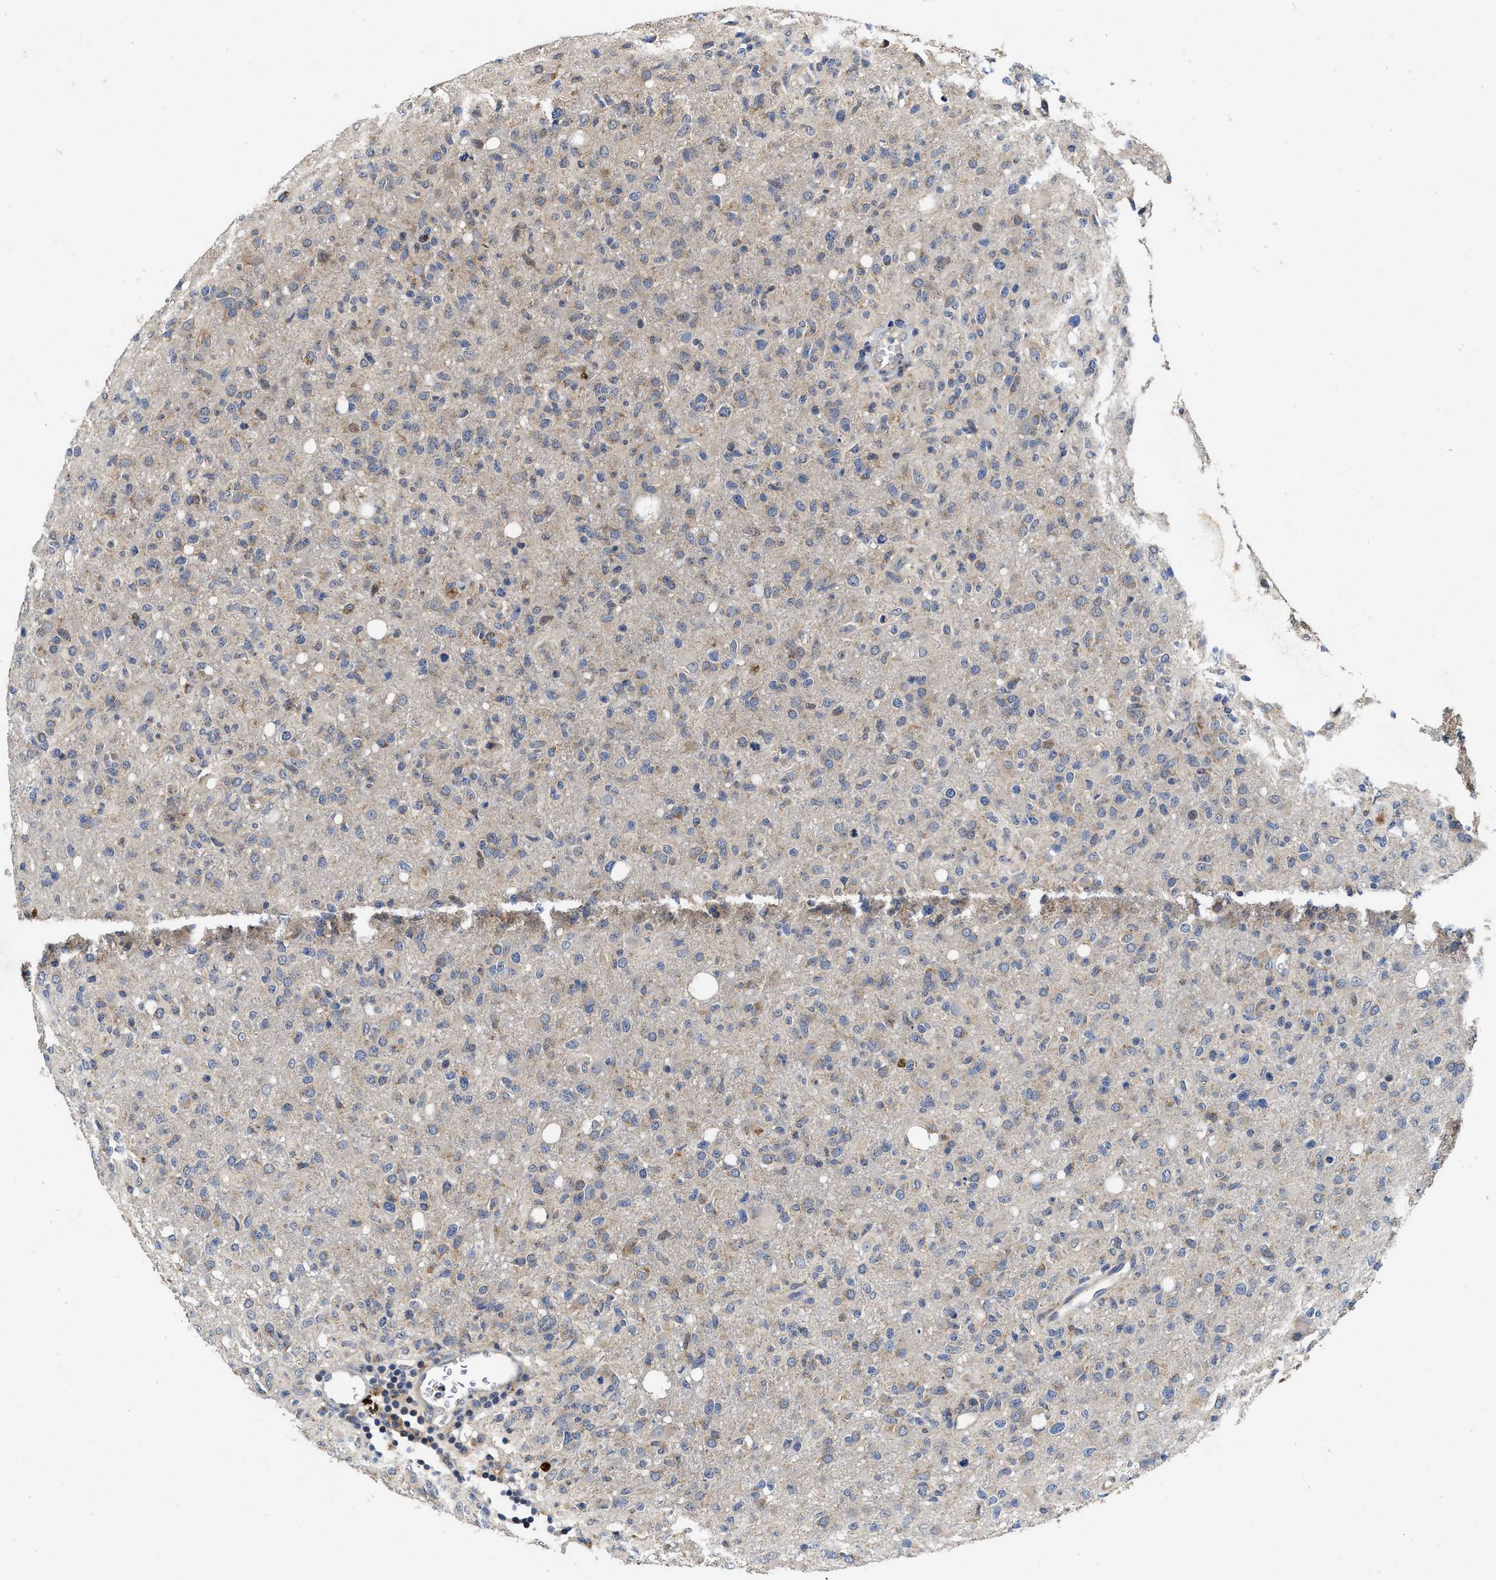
{"staining": {"intensity": "weak", "quantity": "<25%", "location": "cytoplasmic/membranous"}, "tissue": "glioma", "cell_type": "Tumor cells", "image_type": "cancer", "snomed": [{"axis": "morphology", "description": "Glioma, malignant, High grade"}, {"axis": "topography", "description": "Brain"}], "caption": "Human glioma stained for a protein using immunohistochemistry demonstrates no positivity in tumor cells.", "gene": "SCYL2", "patient": {"sex": "female", "age": 57}}